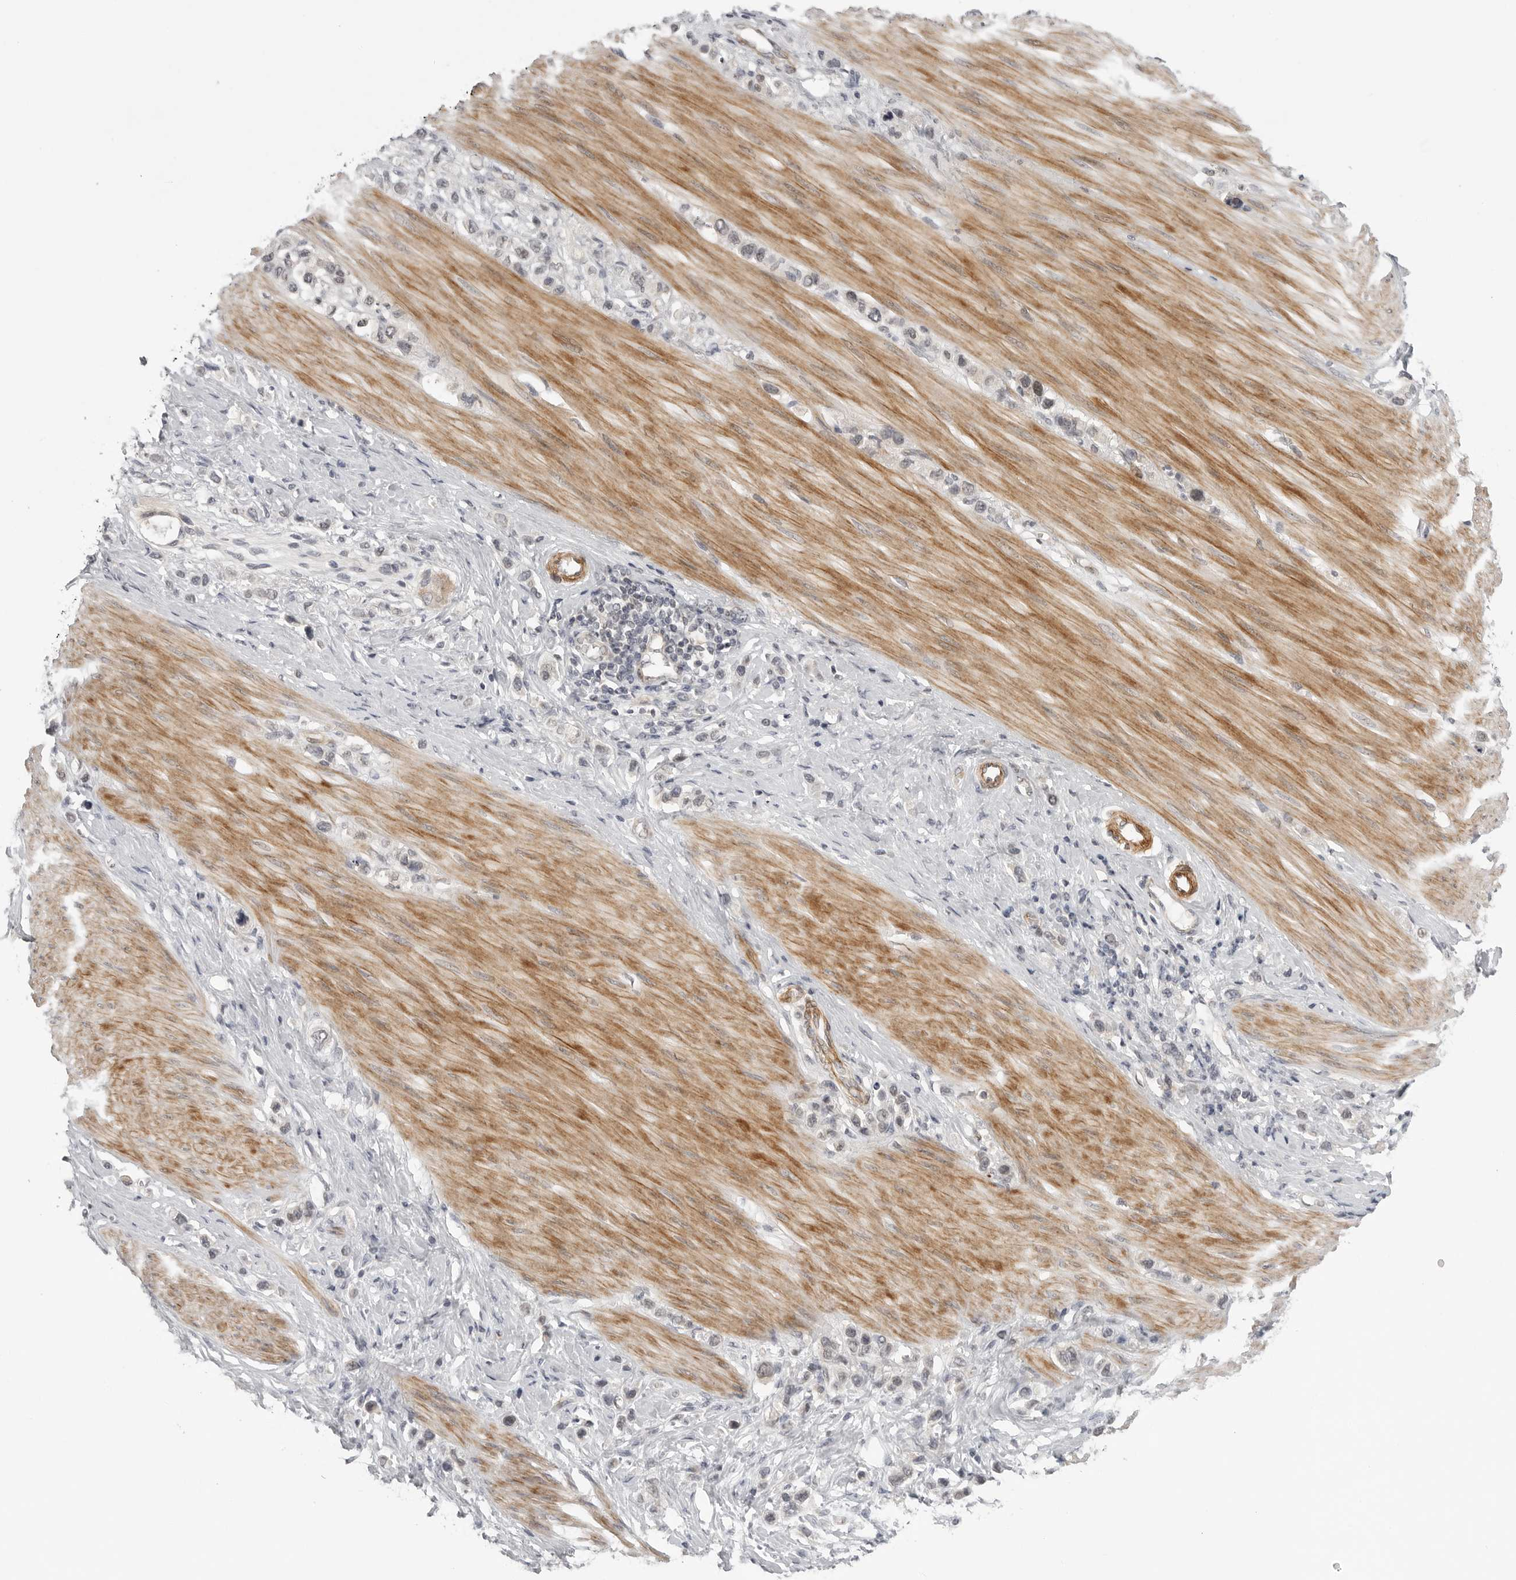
{"staining": {"intensity": "negative", "quantity": "none", "location": "none"}, "tissue": "stomach cancer", "cell_type": "Tumor cells", "image_type": "cancer", "snomed": [{"axis": "morphology", "description": "Adenocarcinoma, NOS"}, {"axis": "topography", "description": "Stomach"}], "caption": "DAB immunohistochemical staining of human stomach adenocarcinoma displays no significant expression in tumor cells.", "gene": "TUT4", "patient": {"sex": "female", "age": 65}}